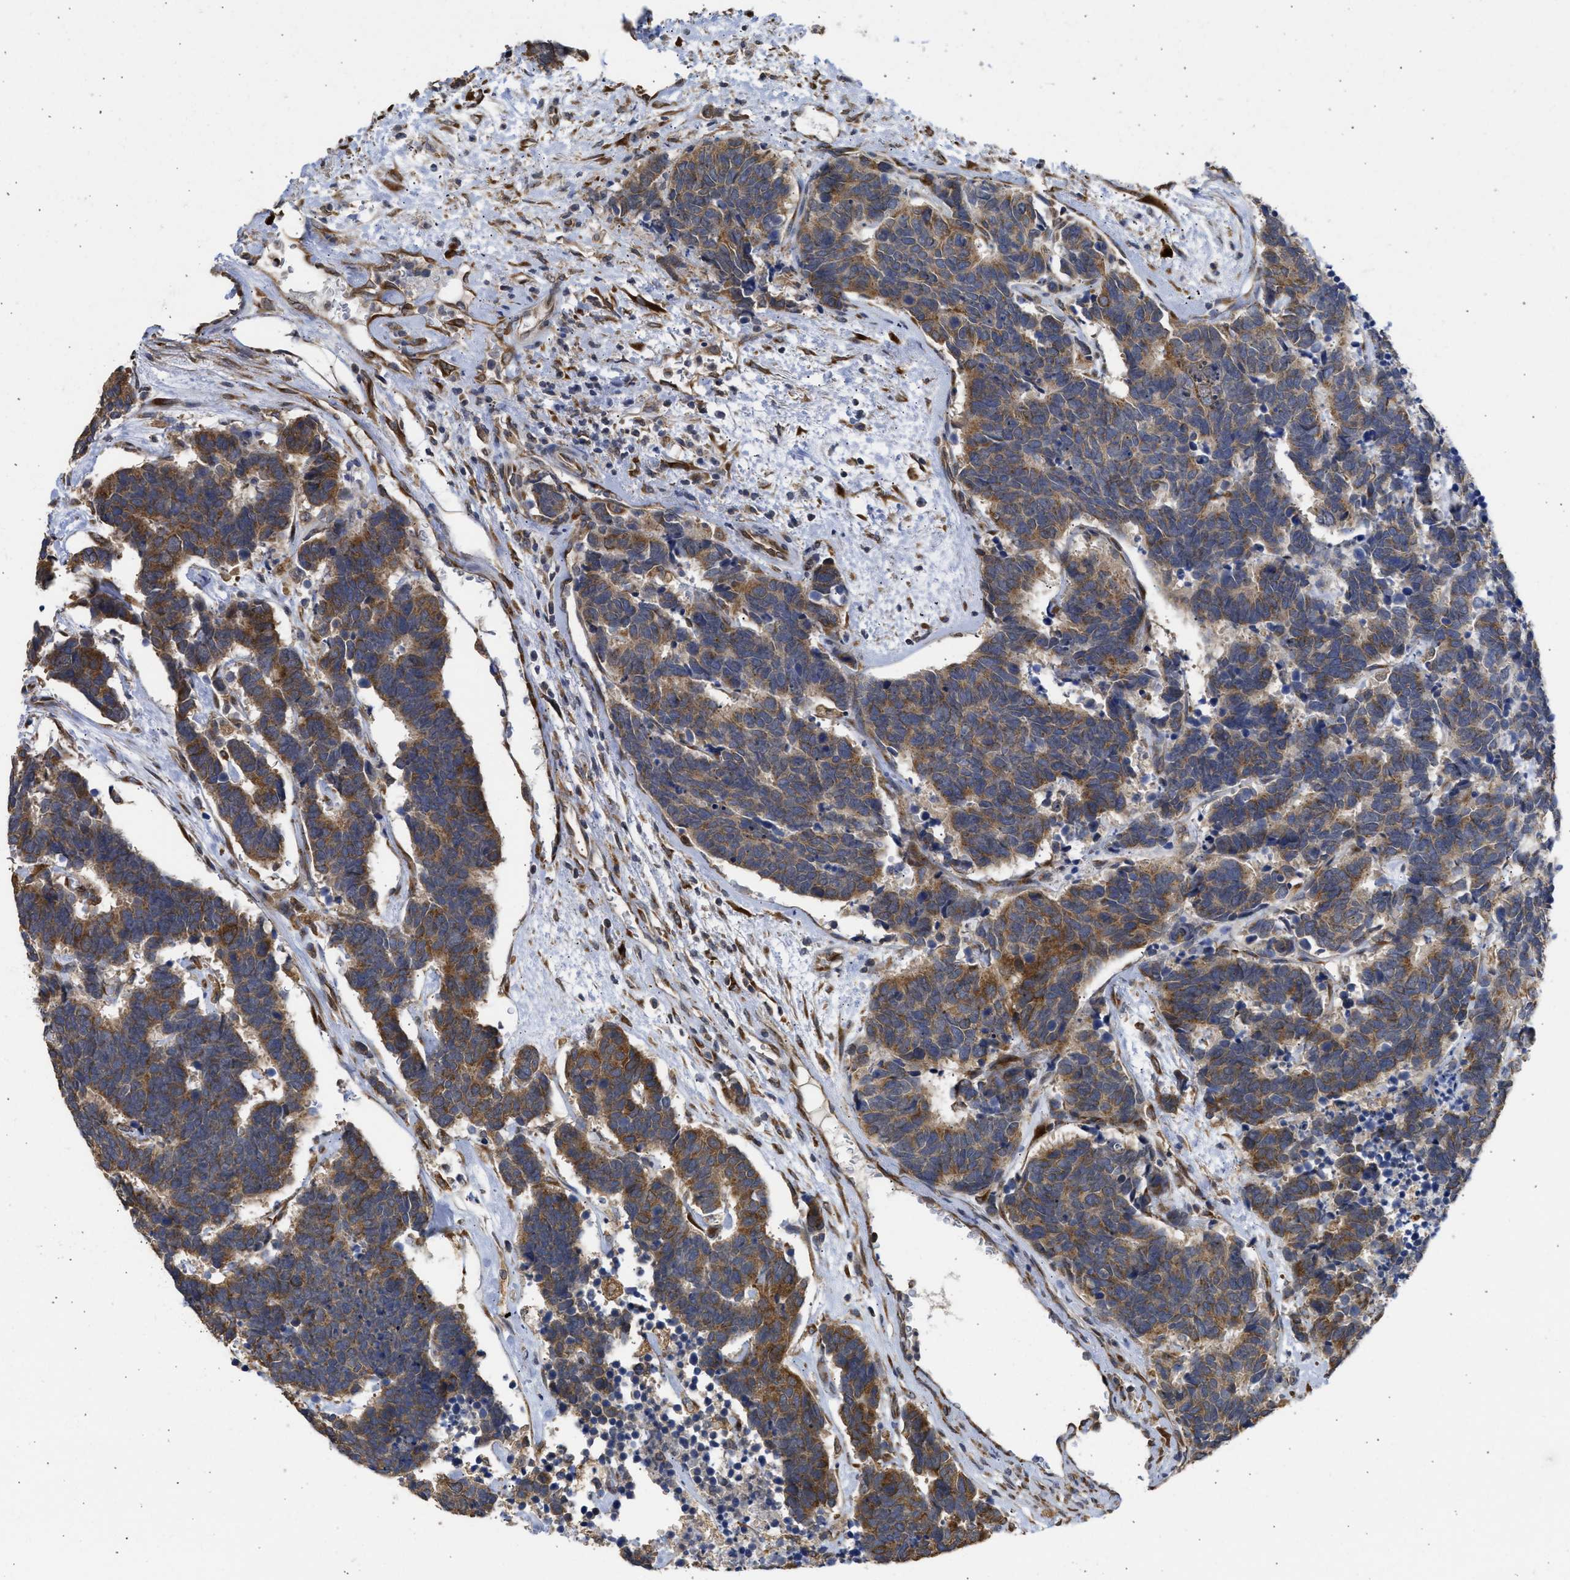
{"staining": {"intensity": "moderate", "quantity": ">75%", "location": "cytoplasmic/membranous"}, "tissue": "carcinoid", "cell_type": "Tumor cells", "image_type": "cancer", "snomed": [{"axis": "morphology", "description": "Carcinoma, NOS"}, {"axis": "morphology", "description": "Carcinoid, malignant, NOS"}, {"axis": "topography", "description": "Urinary bladder"}], "caption": "A brown stain highlights moderate cytoplasmic/membranous staining of a protein in carcinoma tumor cells. Immunohistochemistry (ihc) stains the protein in brown and the nuclei are stained blue.", "gene": "DNAJC1", "patient": {"sex": "male", "age": 57}}